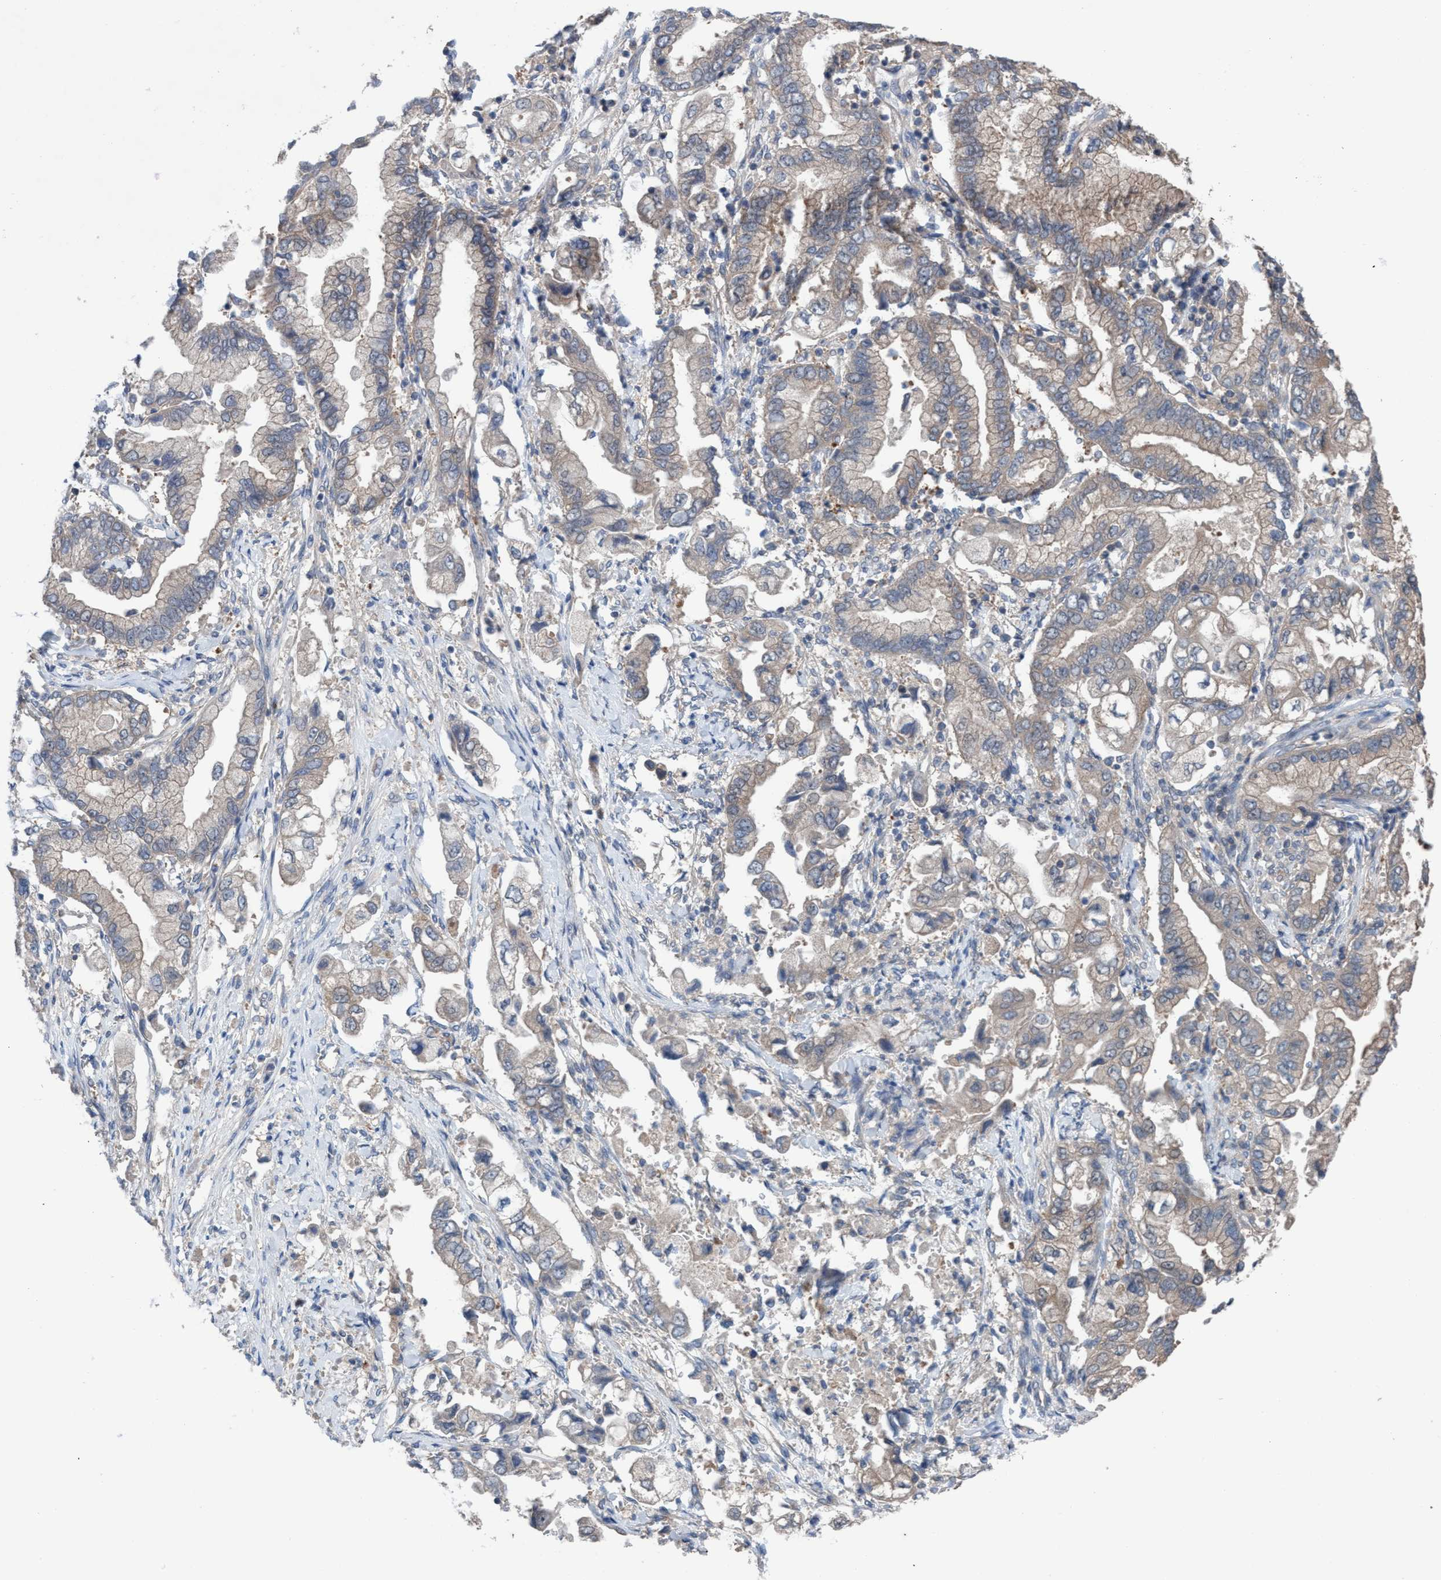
{"staining": {"intensity": "weak", "quantity": "<25%", "location": "cytoplasmic/membranous"}, "tissue": "stomach cancer", "cell_type": "Tumor cells", "image_type": "cancer", "snomed": [{"axis": "morphology", "description": "Normal tissue, NOS"}, {"axis": "morphology", "description": "Adenocarcinoma, NOS"}, {"axis": "topography", "description": "Stomach"}], "caption": "DAB (3,3'-diaminobenzidine) immunohistochemical staining of human stomach cancer demonstrates no significant expression in tumor cells.", "gene": "GLOD4", "patient": {"sex": "male", "age": 62}}